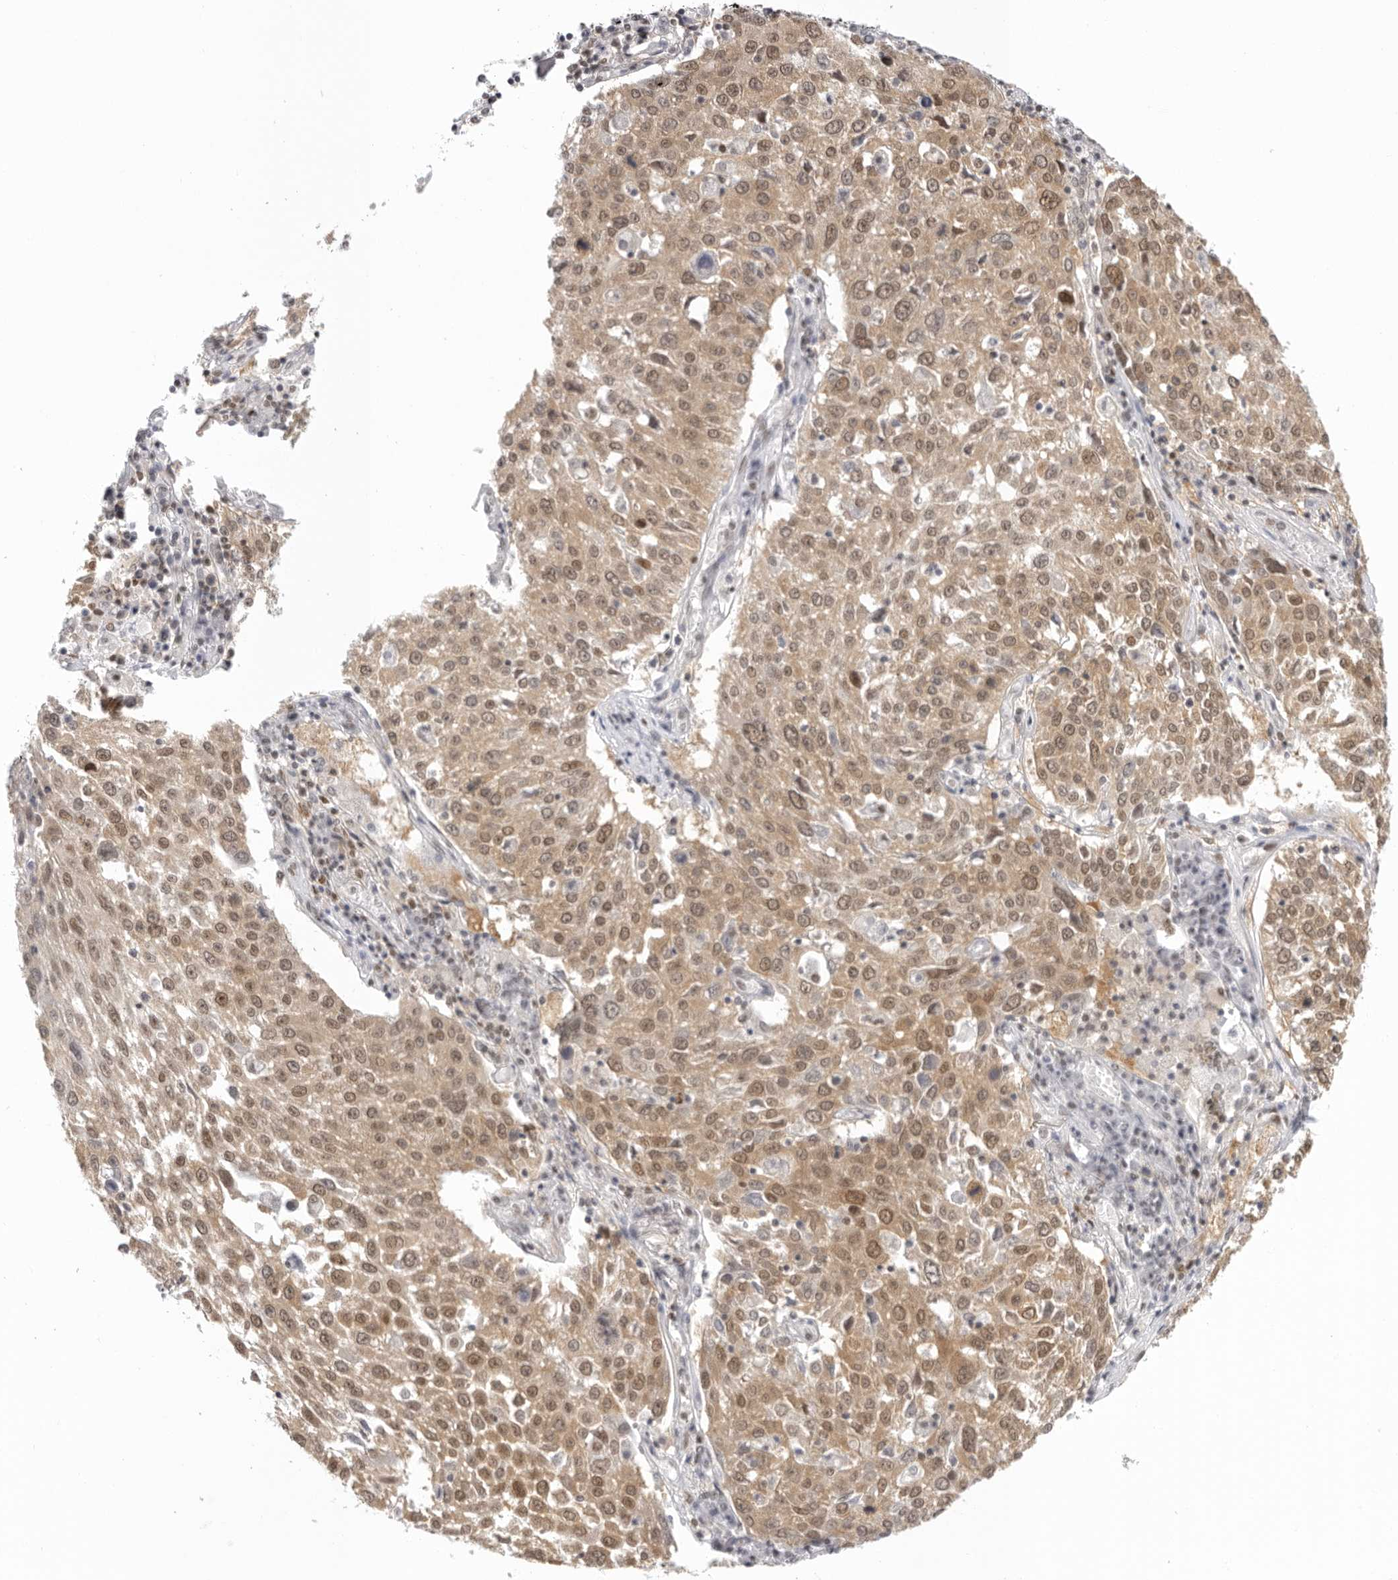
{"staining": {"intensity": "moderate", "quantity": ">75%", "location": "cytoplasmic/membranous,nuclear"}, "tissue": "lung cancer", "cell_type": "Tumor cells", "image_type": "cancer", "snomed": [{"axis": "morphology", "description": "Squamous cell carcinoma, NOS"}, {"axis": "topography", "description": "Lung"}], "caption": "Immunohistochemistry (IHC) (DAB) staining of human lung cancer reveals moderate cytoplasmic/membranous and nuclear protein expression in approximately >75% of tumor cells.", "gene": "RPA2", "patient": {"sex": "male", "age": 65}}